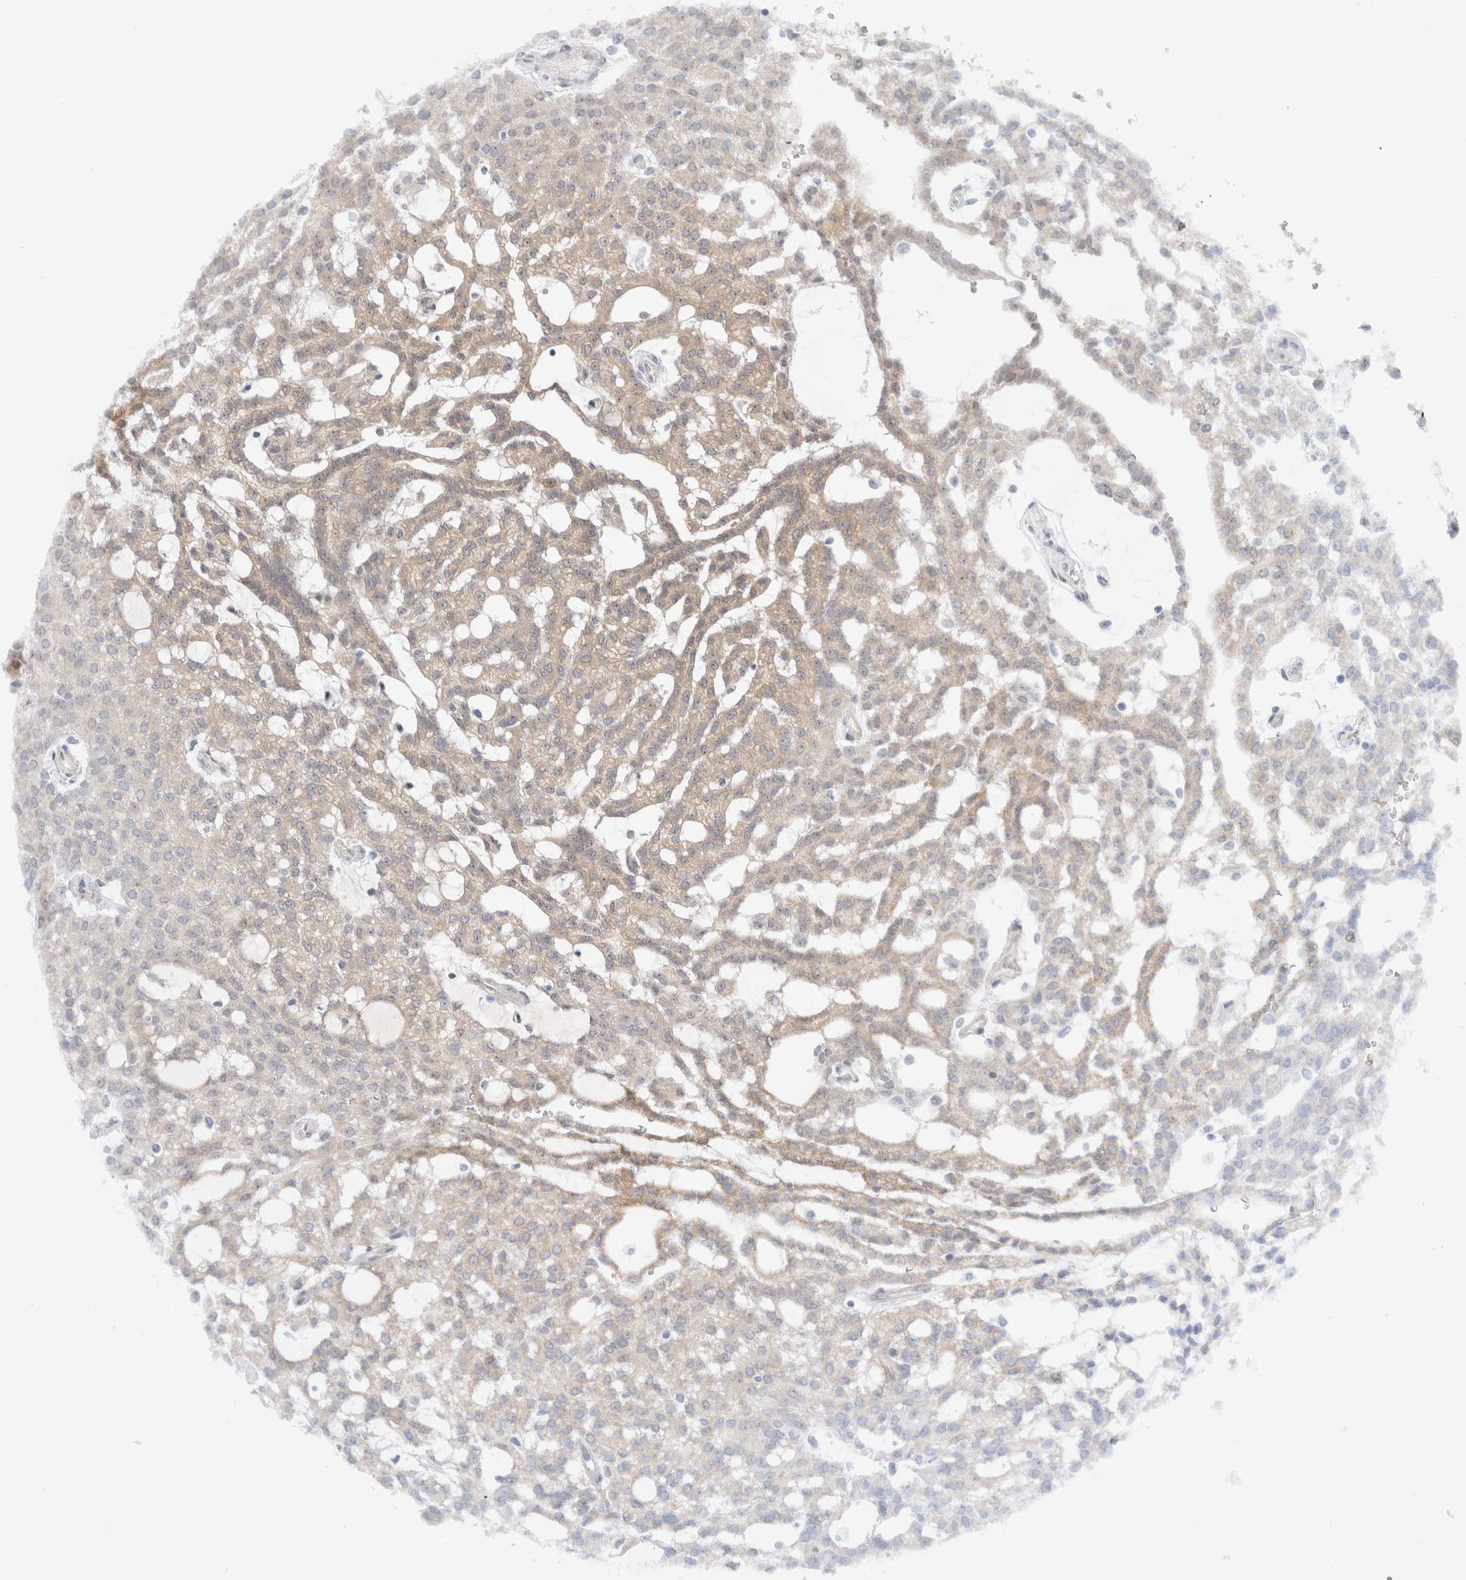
{"staining": {"intensity": "weak", "quantity": "25%-75%", "location": "cytoplasmic/membranous"}, "tissue": "renal cancer", "cell_type": "Tumor cells", "image_type": "cancer", "snomed": [{"axis": "morphology", "description": "Adenocarcinoma, NOS"}, {"axis": "topography", "description": "Kidney"}], "caption": "DAB immunohistochemical staining of human adenocarcinoma (renal) demonstrates weak cytoplasmic/membranous protein expression in approximately 25%-75% of tumor cells.", "gene": "SLC29A1", "patient": {"sex": "male", "age": 63}}